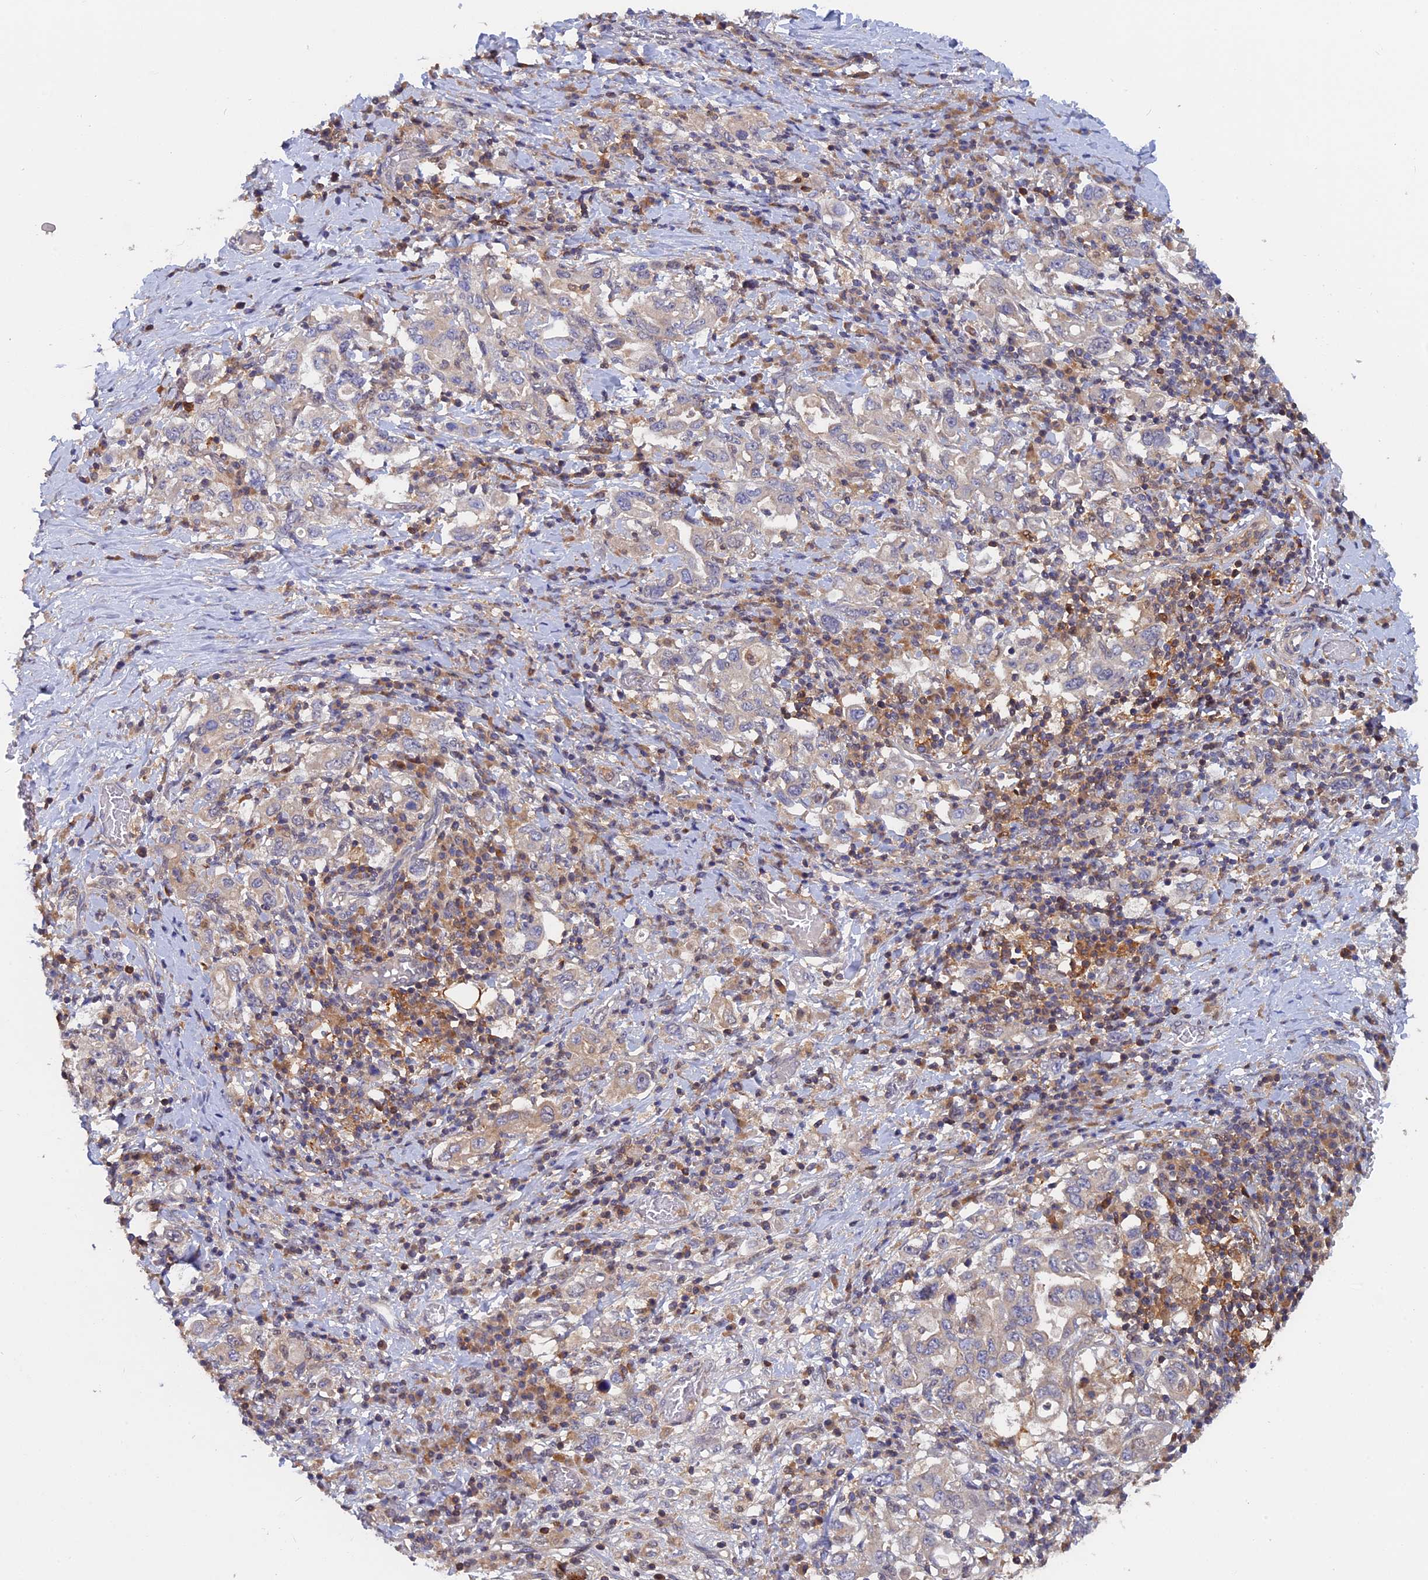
{"staining": {"intensity": "negative", "quantity": "none", "location": "none"}, "tissue": "stomach cancer", "cell_type": "Tumor cells", "image_type": "cancer", "snomed": [{"axis": "morphology", "description": "Adenocarcinoma, NOS"}, {"axis": "topography", "description": "Stomach, upper"}, {"axis": "topography", "description": "Stomach"}], "caption": "A photomicrograph of human stomach cancer is negative for staining in tumor cells.", "gene": "BLVRA", "patient": {"sex": "male", "age": 62}}